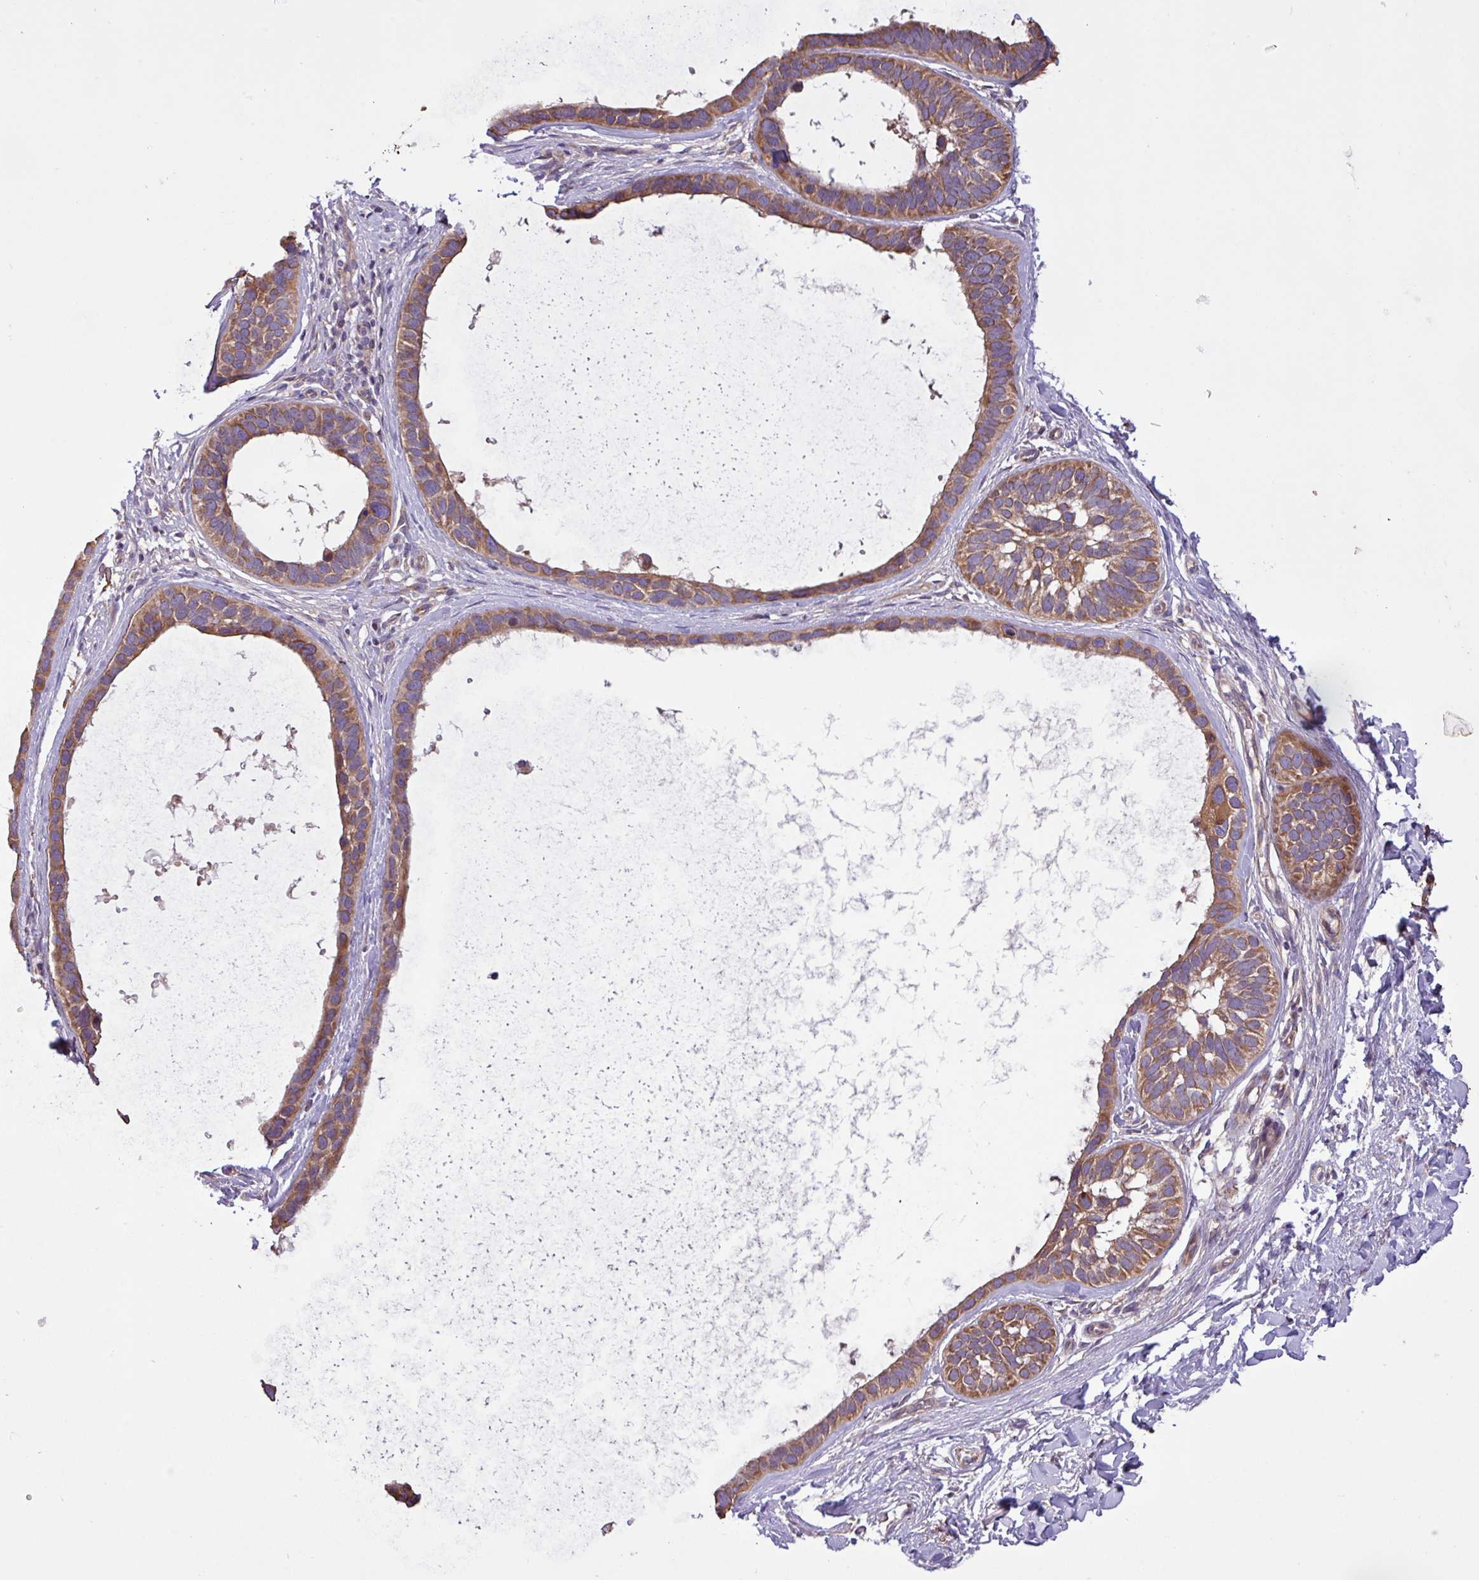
{"staining": {"intensity": "moderate", "quantity": ">75%", "location": "cytoplasmic/membranous"}, "tissue": "skin cancer", "cell_type": "Tumor cells", "image_type": "cancer", "snomed": [{"axis": "morphology", "description": "Basal cell carcinoma"}, {"axis": "topography", "description": "Skin"}], "caption": "Protein positivity by immunohistochemistry exhibits moderate cytoplasmic/membranous positivity in approximately >75% of tumor cells in skin cancer (basal cell carcinoma).", "gene": "TIMM10B", "patient": {"sex": "male", "age": 62}}